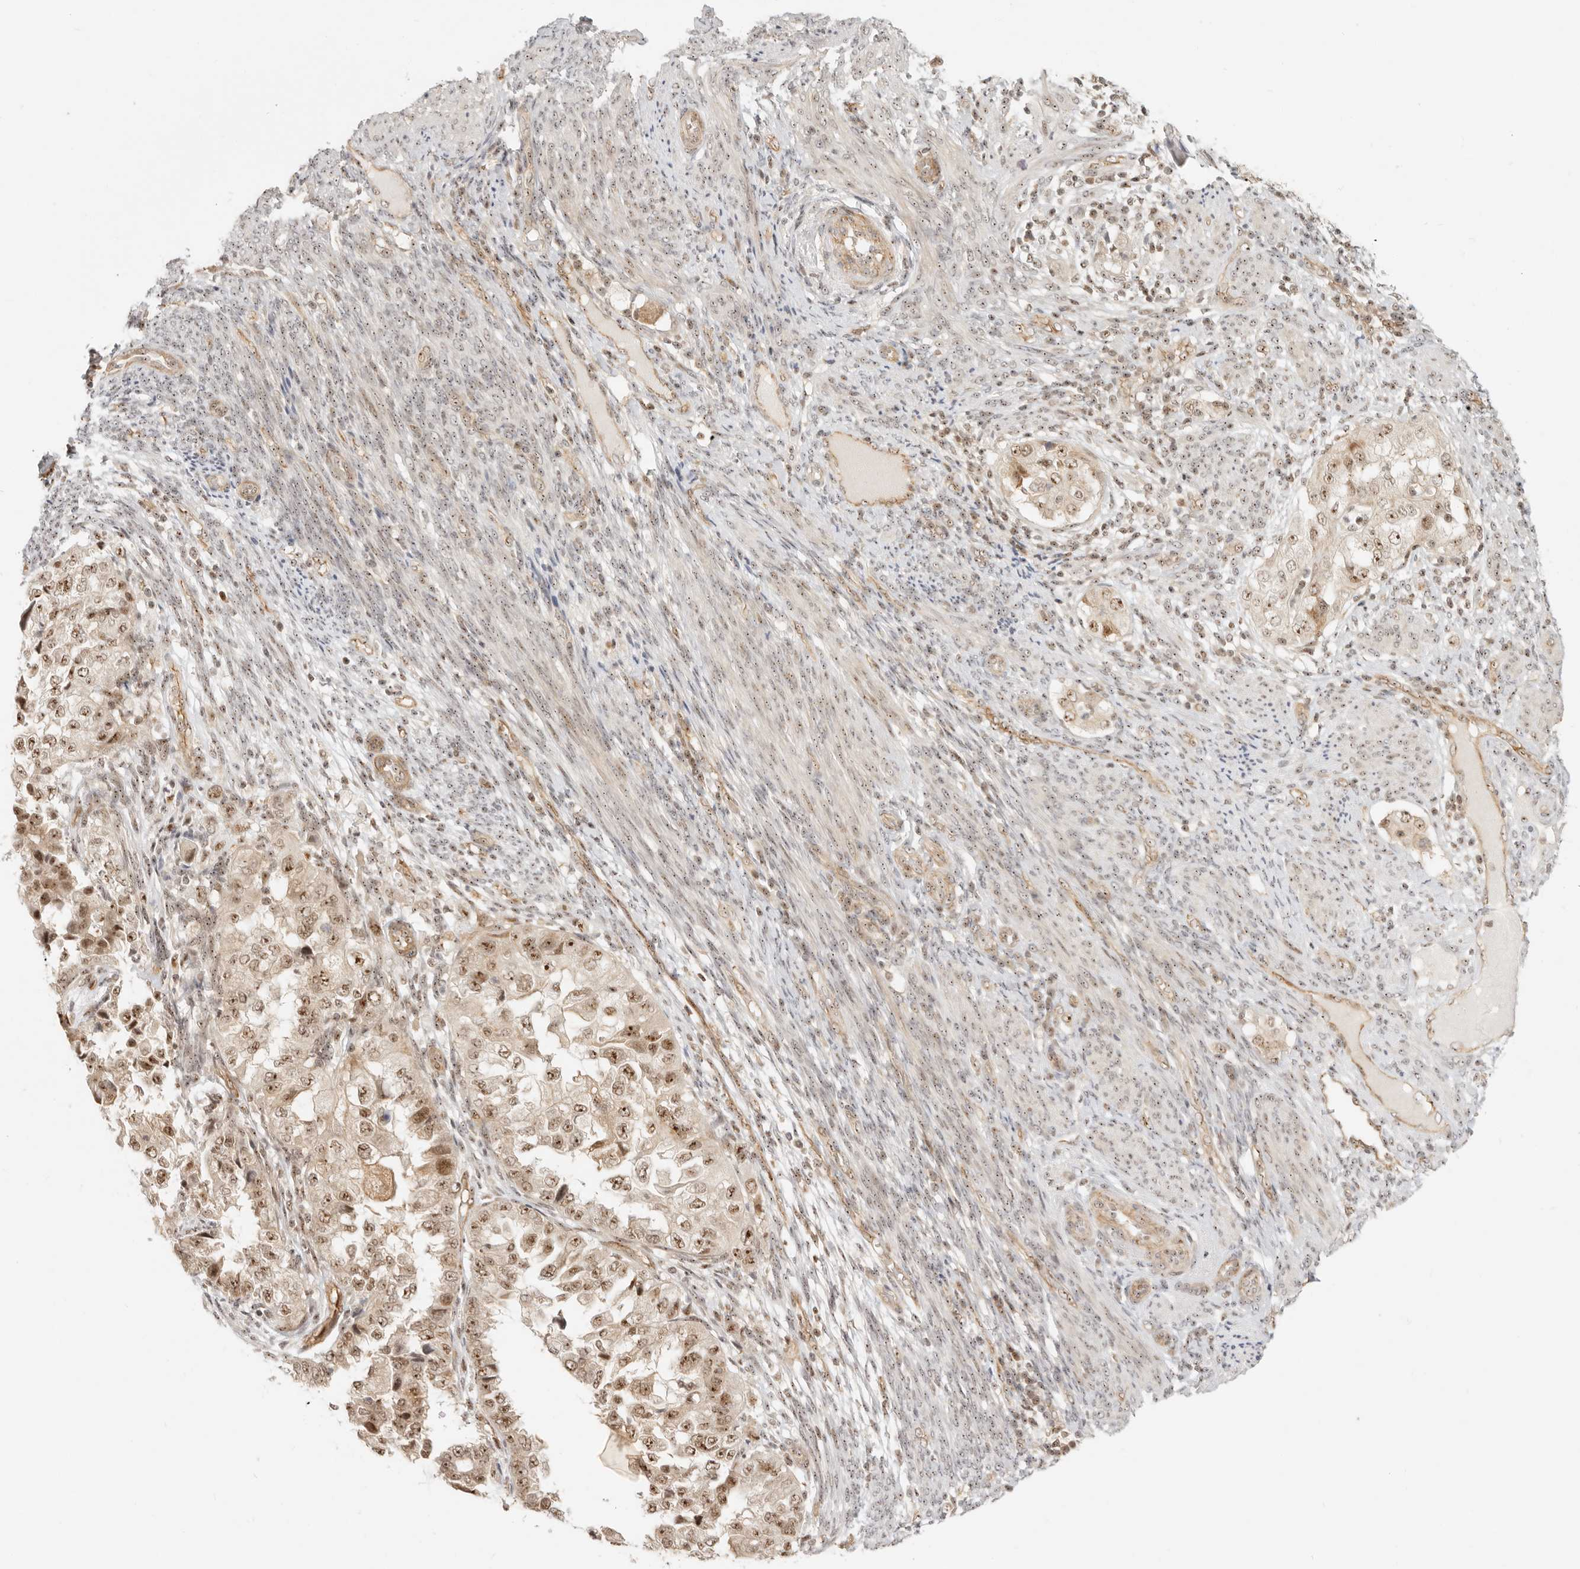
{"staining": {"intensity": "moderate", "quantity": ">75%", "location": "nuclear"}, "tissue": "endometrial cancer", "cell_type": "Tumor cells", "image_type": "cancer", "snomed": [{"axis": "morphology", "description": "Adenocarcinoma, NOS"}, {"axis": "topography", "description": "Endometrium"}], "caption": "Protein expression analysis of endometrial cancer (adenocarcinoma) displays moderate nuclear expression in approximately >75% of tumor cells. Nuclei are stained in blue.", "gene": "BAP1", "patient": {"sex": "female", "age": 85}}